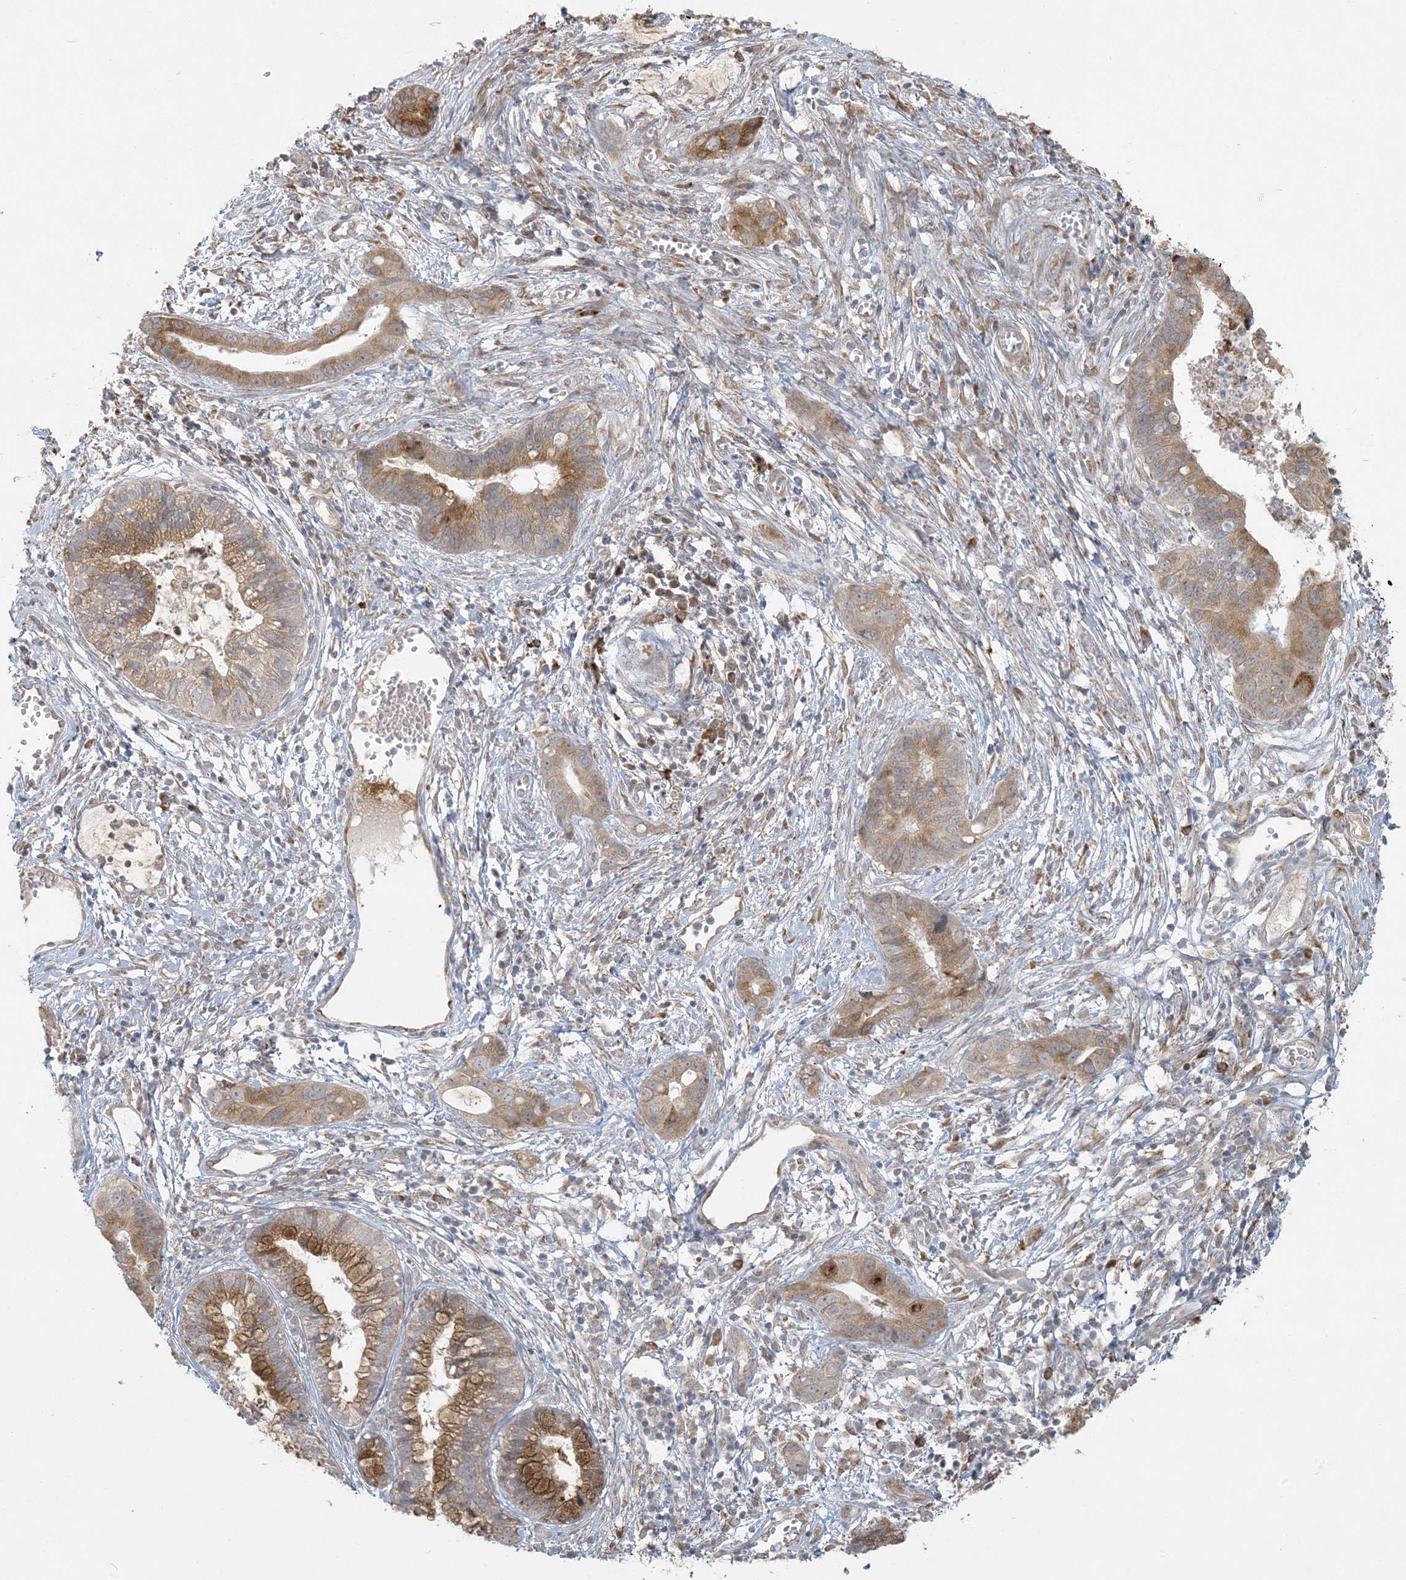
{"staining": {"intensity": "moderate", "quantity": ">75%", "location": "cytoplasmic/membranous"}, "tissue": "cervical cancer", "cell_type": "Tumor cells", "image_type": "cancer", "snomed": [{"axis": "morphology", "description": "Adenocarcinoma, NOS"}, {"axis": "topography", "description": "Cervix"}], "caption": "Protein expression analysis of adenocarcinoma (cervical) exhibits moderate cytoplasmic/membranous expression in approximately >75% of tumor cells.", "gene": "HACL1", "patient": {"sex": "female", "age": 44}}